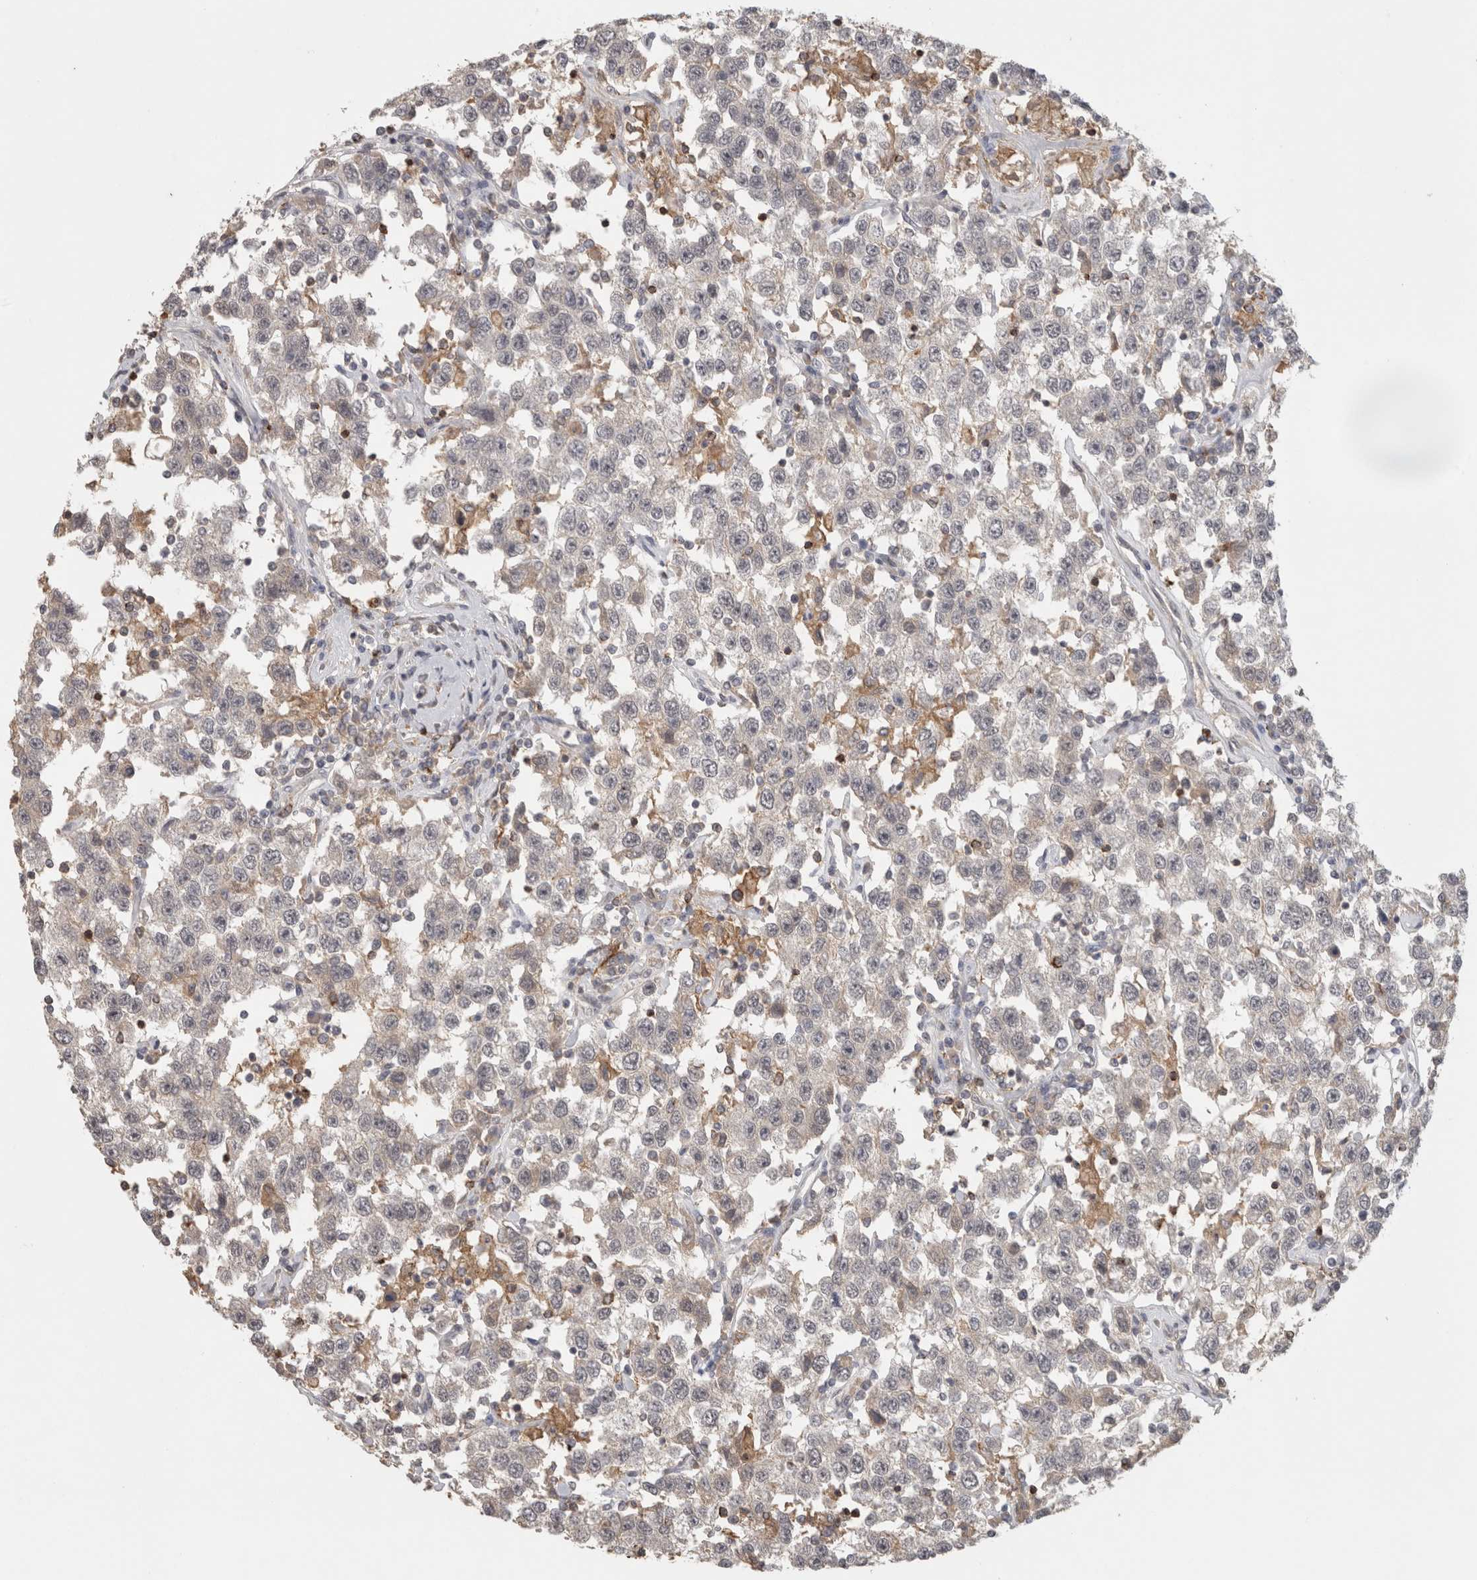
{"staining": {"intensity": "negative", "quantity": "none", "location": "none"}, "tissue": "testis cancer", "cell_type": "Tumor cells", "image_type": "cancer", "snomed": [{"axis": "morphology", "description": "Seminoma, NOS"}, {"axis": "topography", "description": "Testis"}], "caption": "There is no significant expression in tumor cells of testis cancer.", "gene": "HAVCR2", "patient": {"sex": "male", "age": 41}}